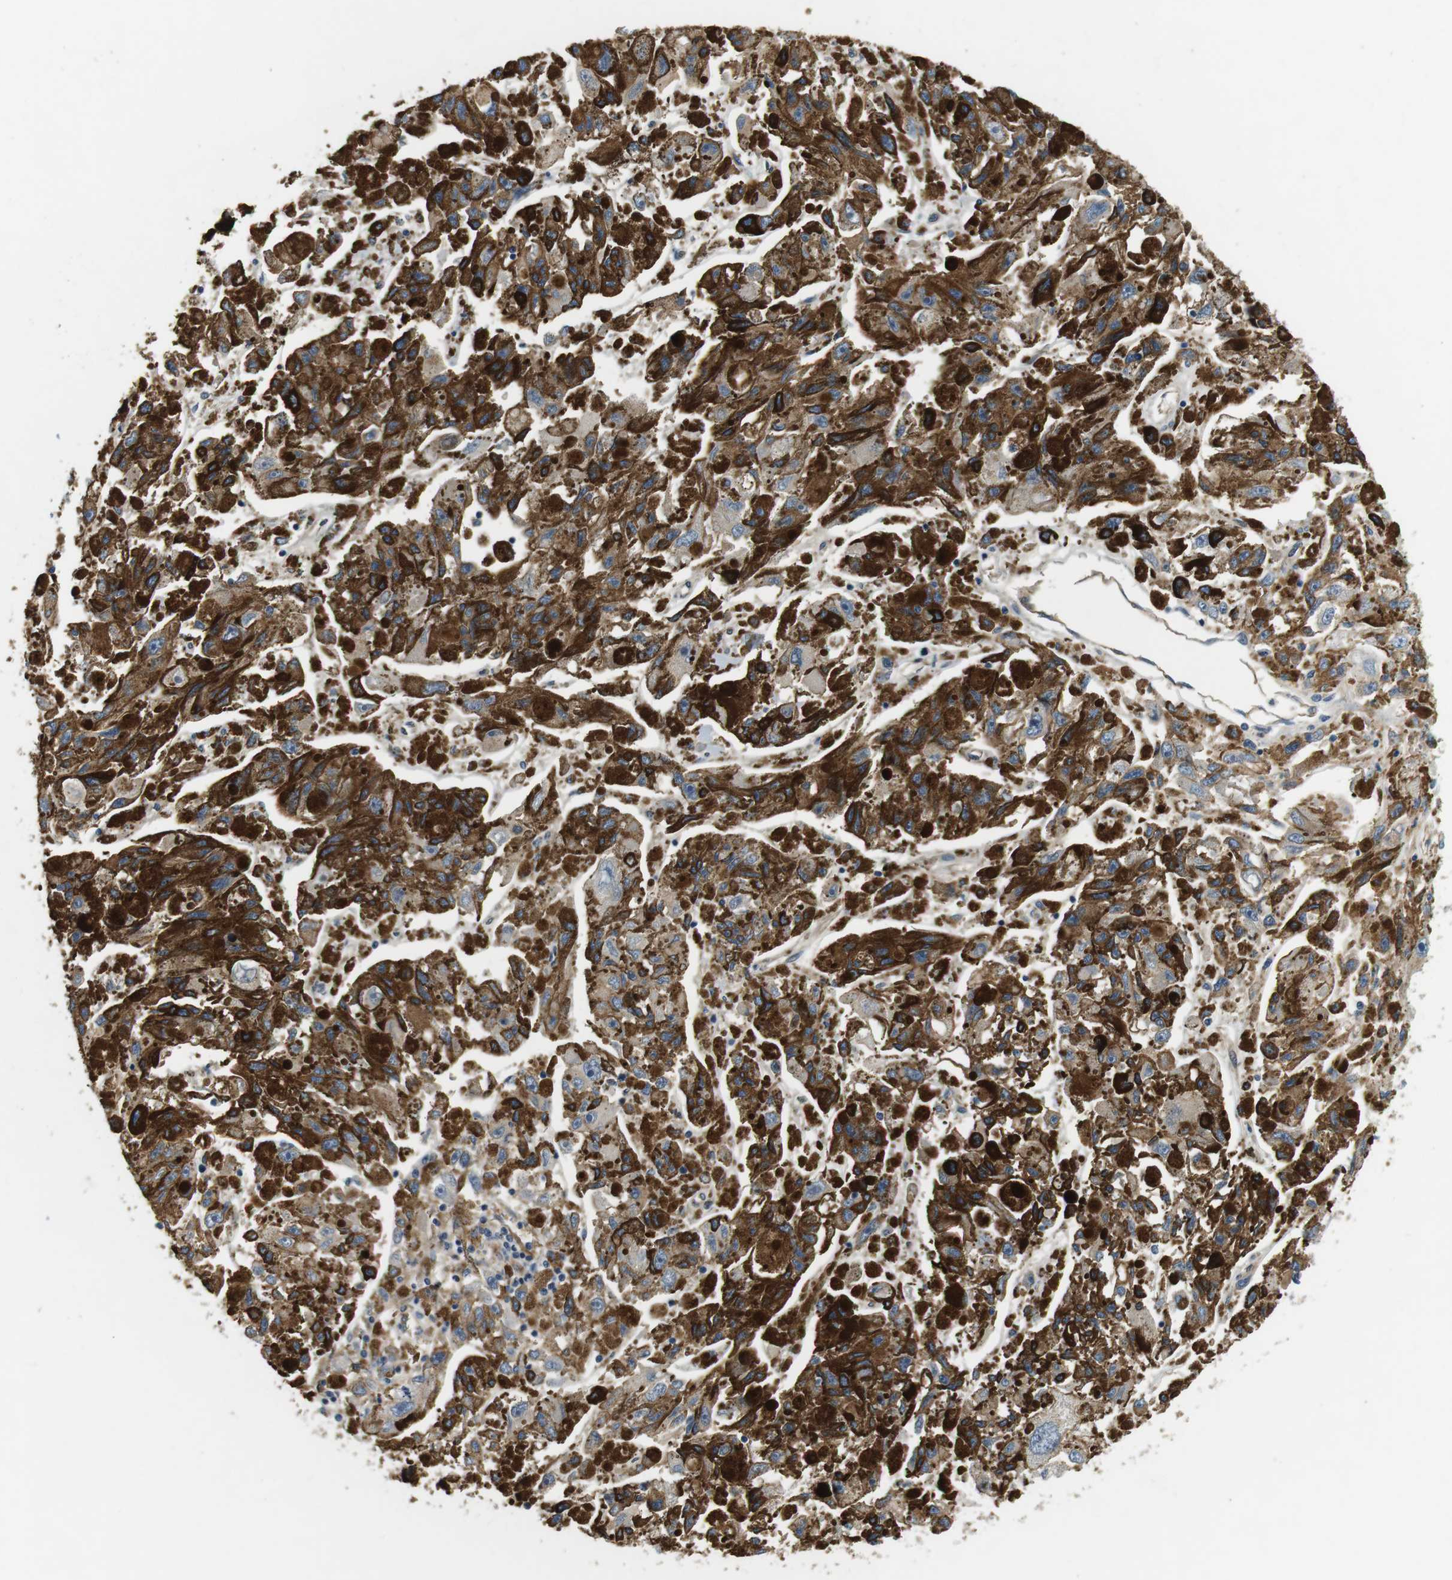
{"staining": {"intensity": "weak", "quantity": "25%-75%", "location": "cytoplasmic/membranous"}, "tissue": "melanoma", "cell_type": "Tumor cells", "image_type": "cancer", "snomed": [{"axis": "morphology", "description": "Malignant melanoma, NOS"}, {"axis": "topography", "description": "Skin"}], "caption": "About 25%-75% of tumor cells in human malignant melanoma show weak cytoplasmic/membranous protein expression as visualized by brown immunohistochemical staining.", "gene": "SLC30A1", "patient": {"sex": "female", "age": 104}}